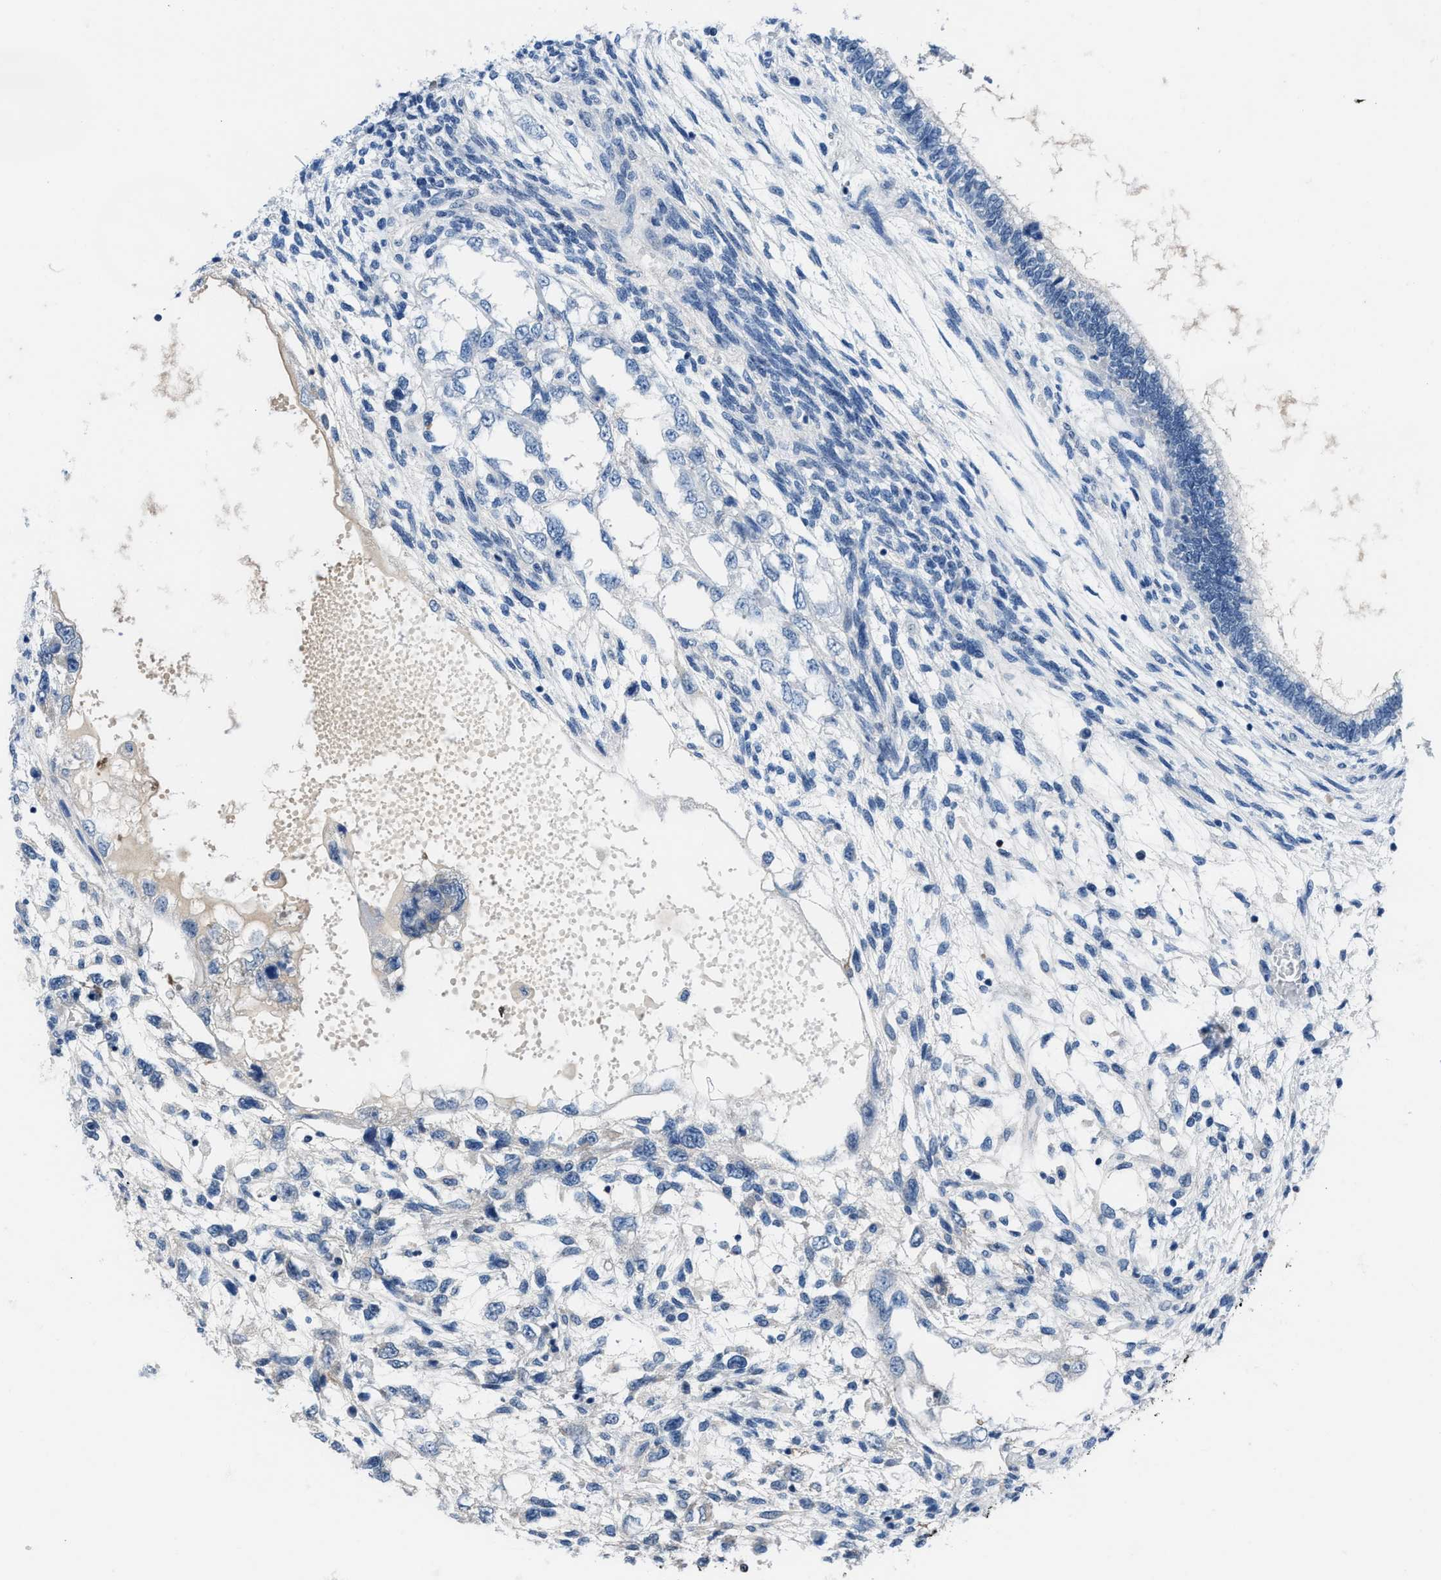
{"staining": {"intensity": "negative", "quantity": "none", "location": "none"}, "tissue": "testis cancer", "cell_type": "Tumor cells", "image_type": "cancer", "snomed": [{"axis": "morphology", "description": "Seminoma, NOS"}, {"axis": "topography", "description": "Testis"}], "caption": "This is an immunohistochemistry (IHC) micrograph of human testis seminoma. There is no staining in tumor cells.", "gene": "NUDT5", "patient": {"sex": "male", "age": 28}}